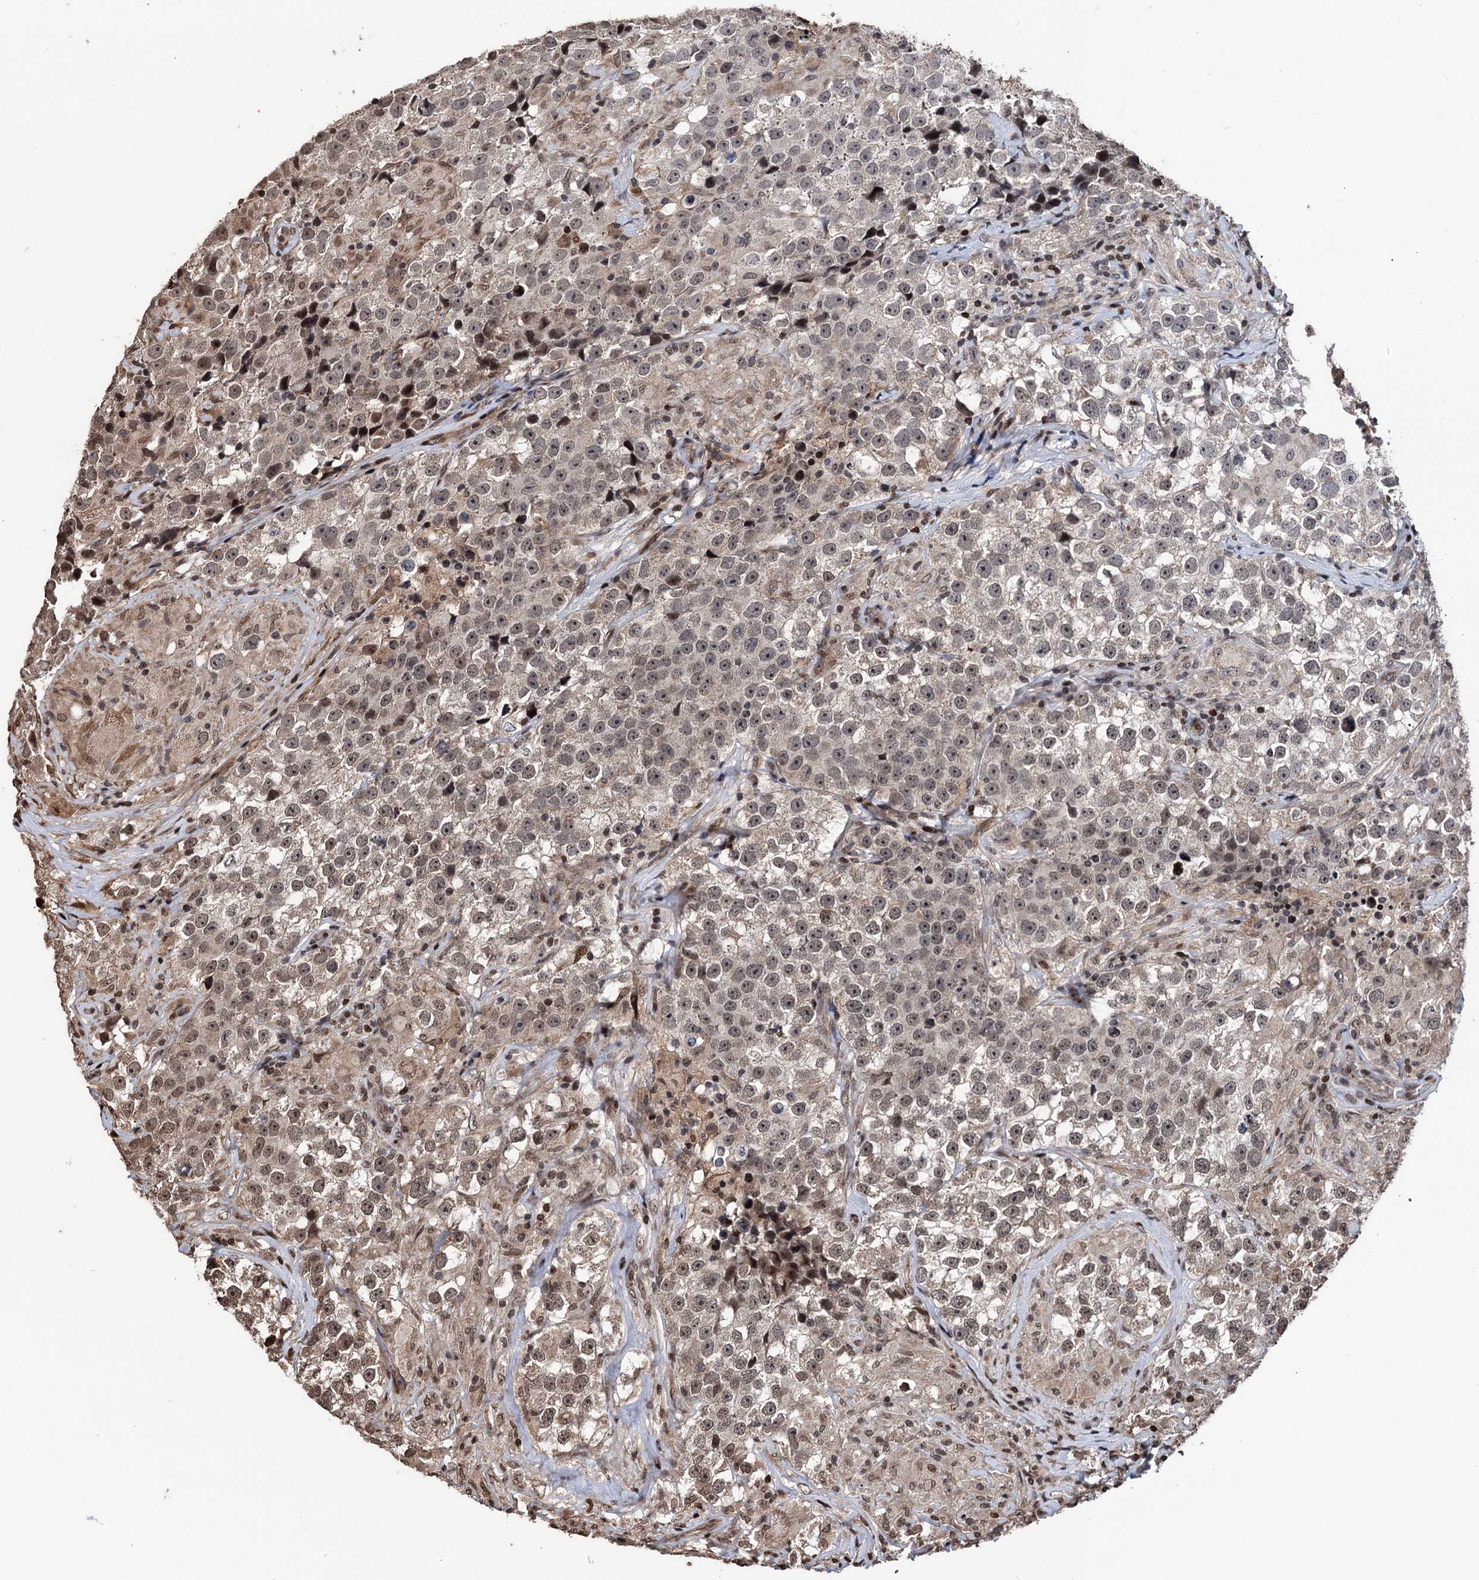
{"staining": {"intensity": "moderate", "quantity": ">75%", "location": "nuclear"}, "tissue": "testis cancer", "cell_type": "Tumor cells", "image_type": "cancer", "snomed": [{"axis": "morphology", "description": "Seminoma, NOS"}, {"axis": "topography", "description": "Testis"}], "caption": "Seminoma (testis) tissue shows moderate nuclear staining in approximately >75% of tumor cells (Stains: DAB (3,3'-diaminobenzidine) in brown, nuclei in blue, Microscopy: brightfield microscopy at high magnification).", "gene": "EYA4", "patient": {"sex": "male", "age": 46}}